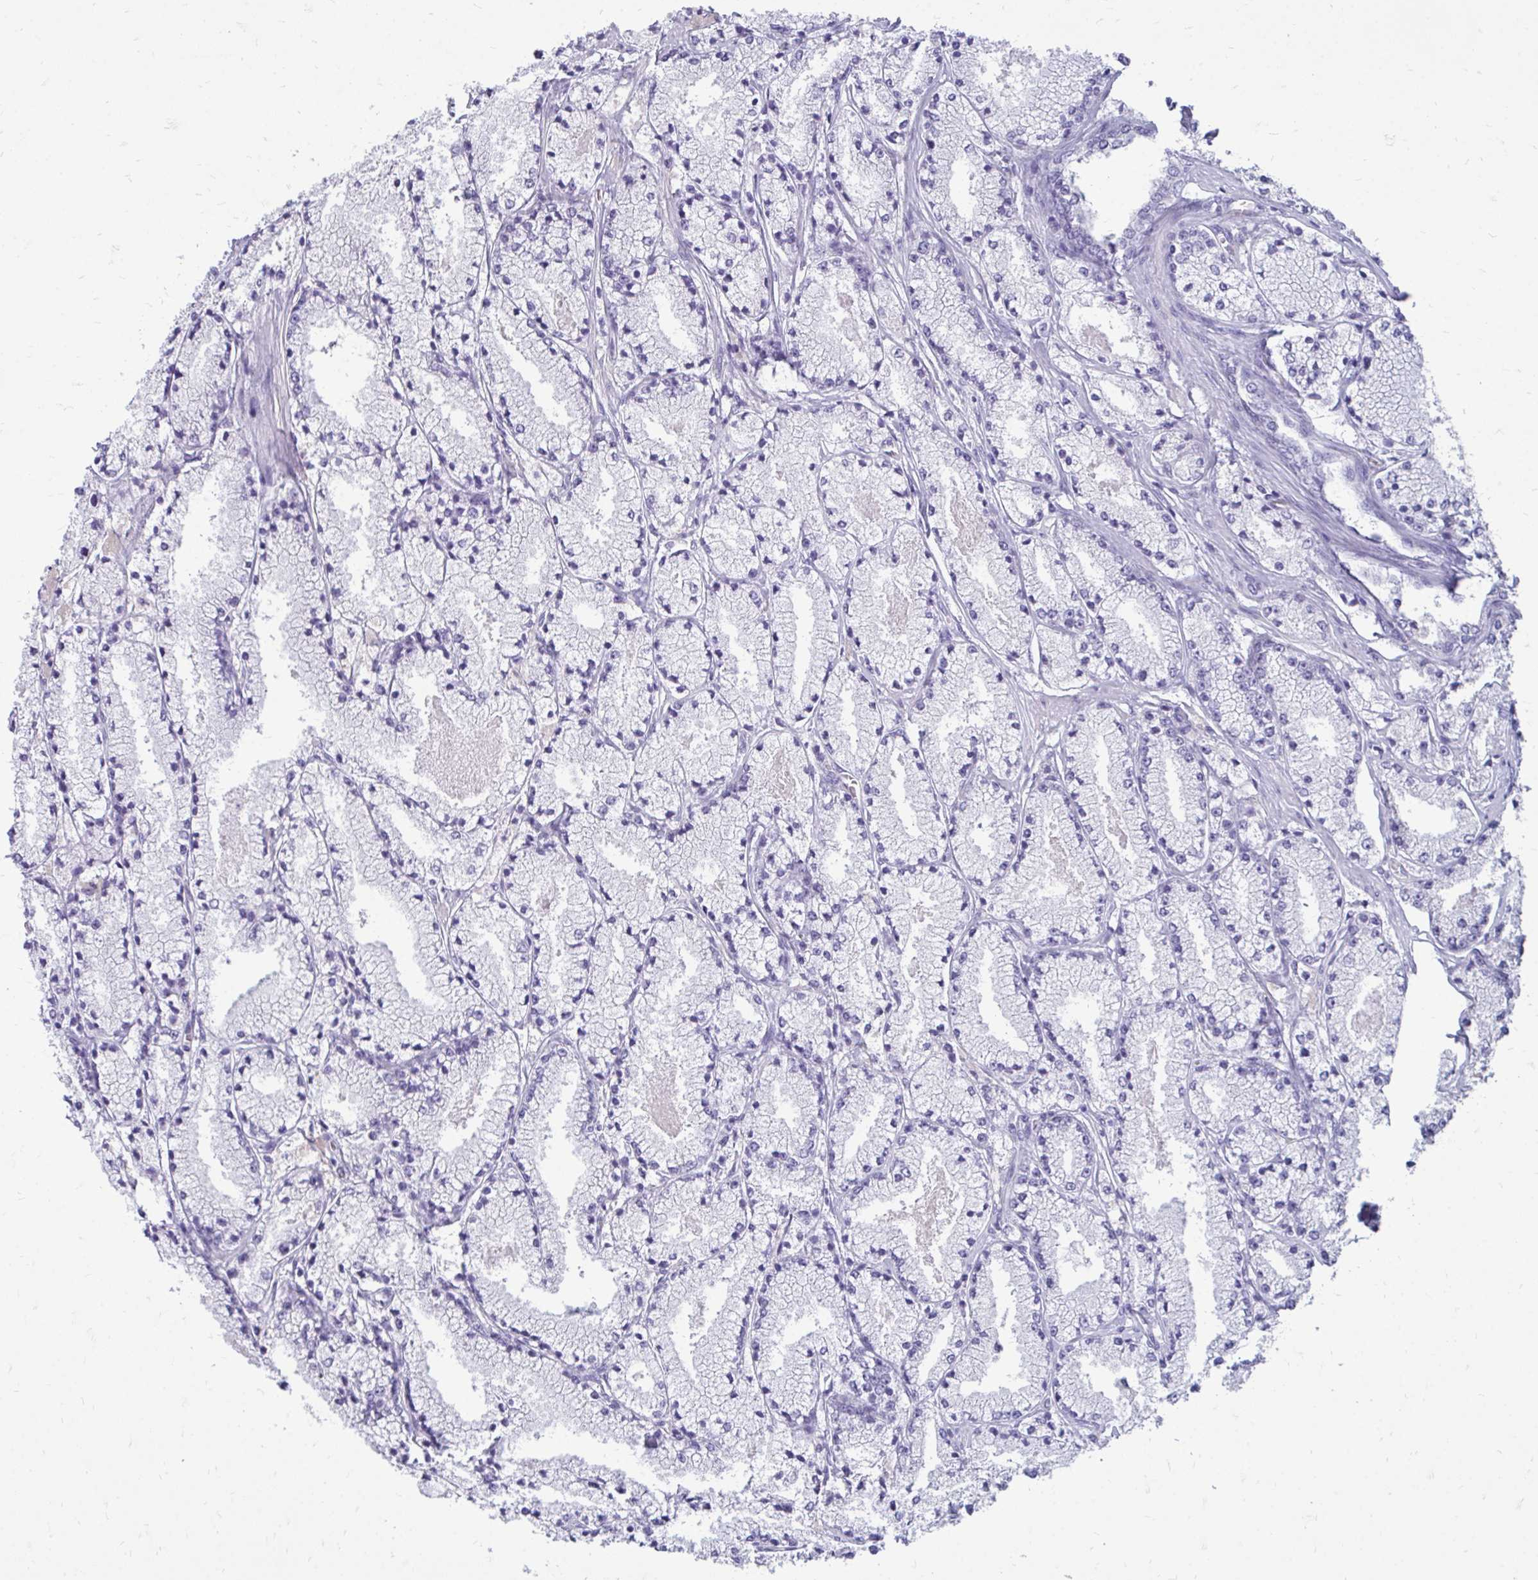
{"staining": {"intensity": "negative", "quantity": "none", "location": "none"}, "tissue": "prostate cancer", "cell_type": "Tumor cells", "image_type": "cancer", "snomed": [{"axis": "morphology", "description": "Adenocarcinoma, High grade"}, {"axis": "topography", "description": "Prostate"}], "caption": "High magnification brightfield microscopy of prostate cancer stained with DAB (3,3'-diaminobenzidine) (brown) and counterstained with hematoxylin (blue): tumor cells show no significant staining.", "gene": "FABP3", "patient": {"sex": "male", "age": 63}}